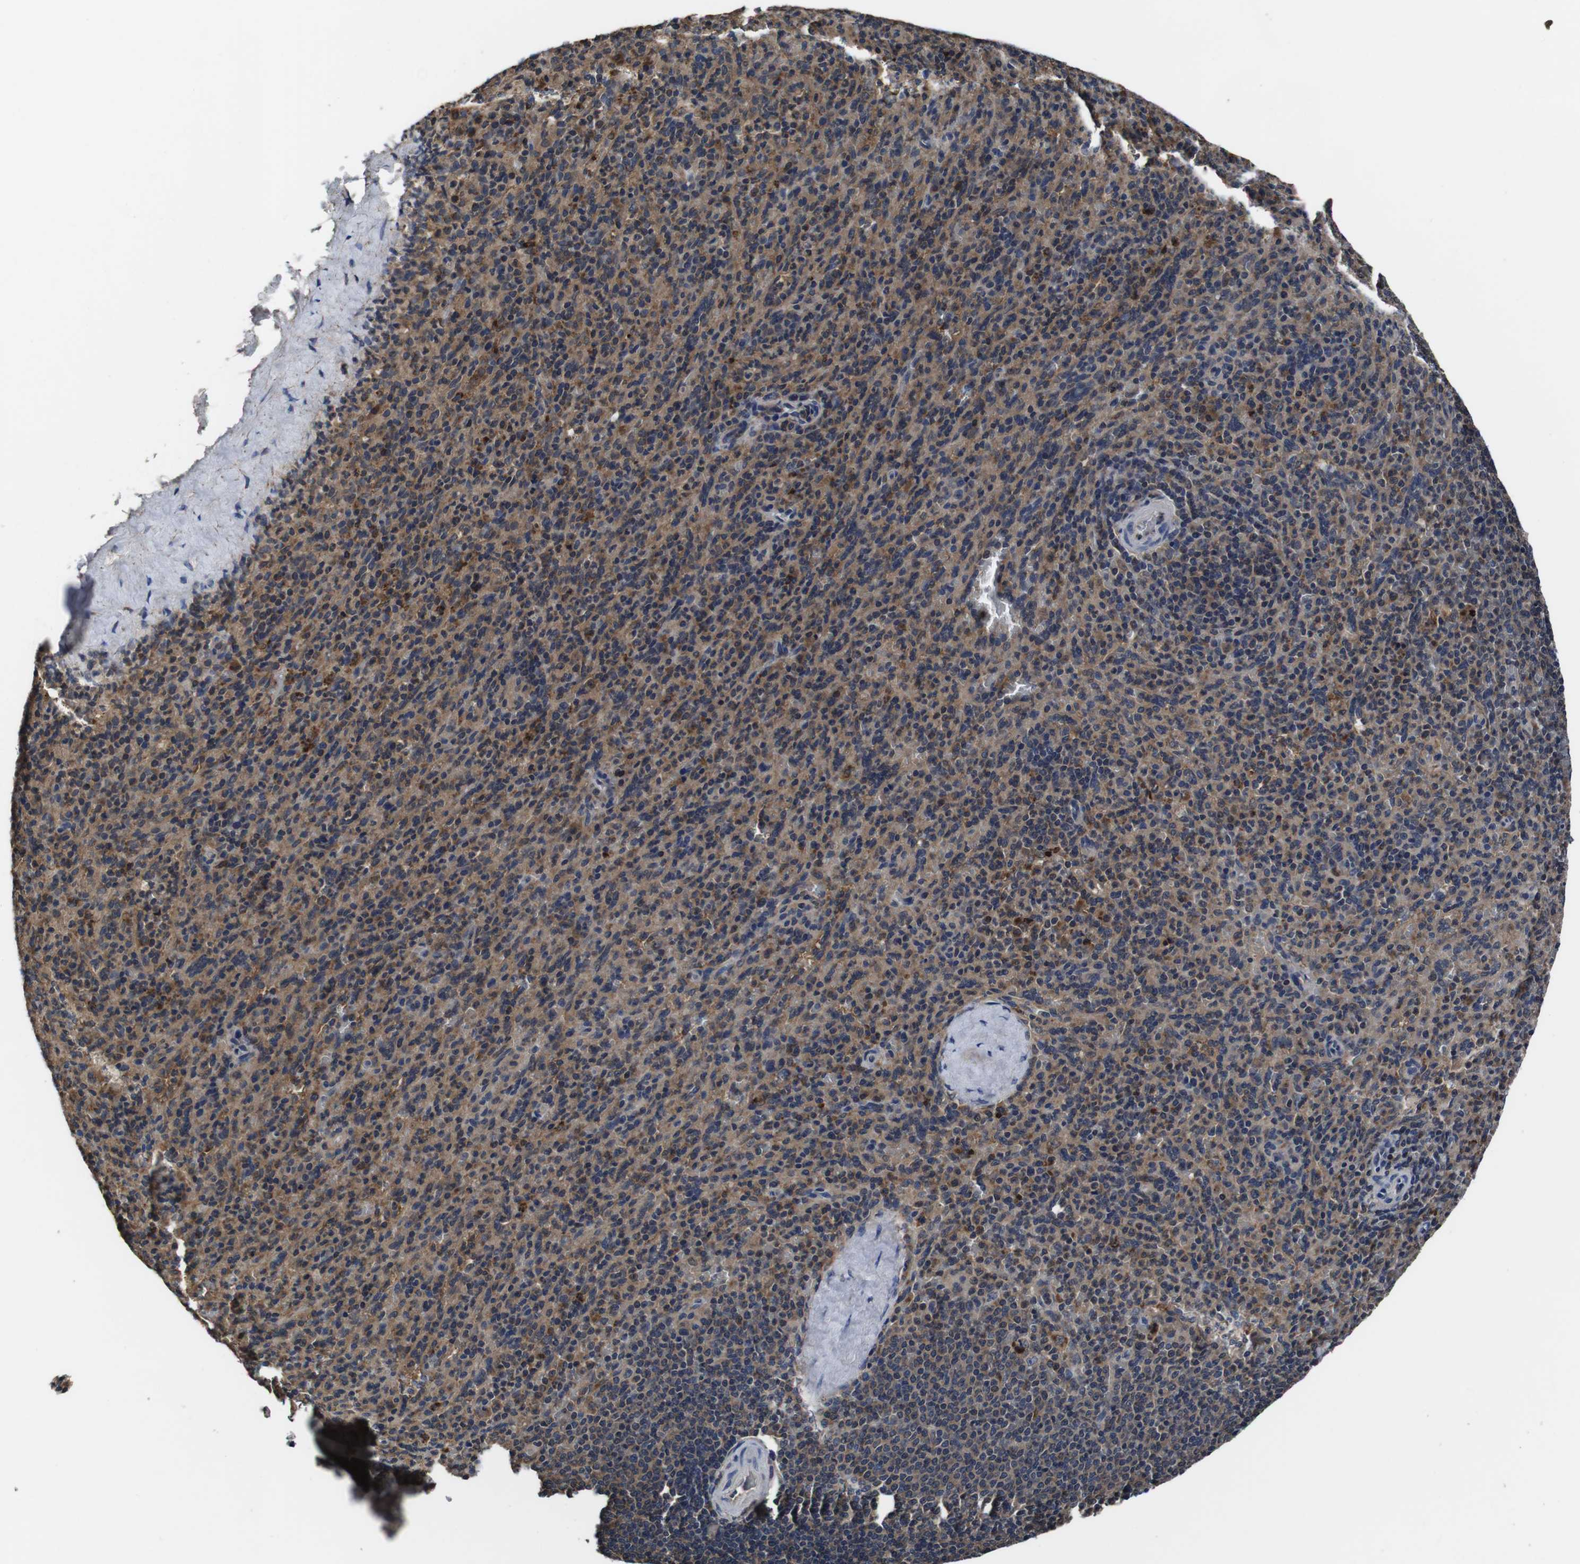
{"staining": {"intensity": "moderate", "quantity": ">75%", "location": "cytoplasmic/membranous"}, "tissue": "spleen", "cell_type": "Cells in red pulp", "image_type": "normal", "snomed": [{"axis": "morphology", "description": "Normal tissue, NOS"}, {"axis": "topography", "description": "Spleen"}], "caption": "Moderate cytoplasmic/membranous positivity is seen in about >75% of cells in red pulp in benign spleen. (Brightfield microscopy of DAB IHC at high magnification).", "gene": "CXCL11", "patient": {"sex": "male", "age": 36}}